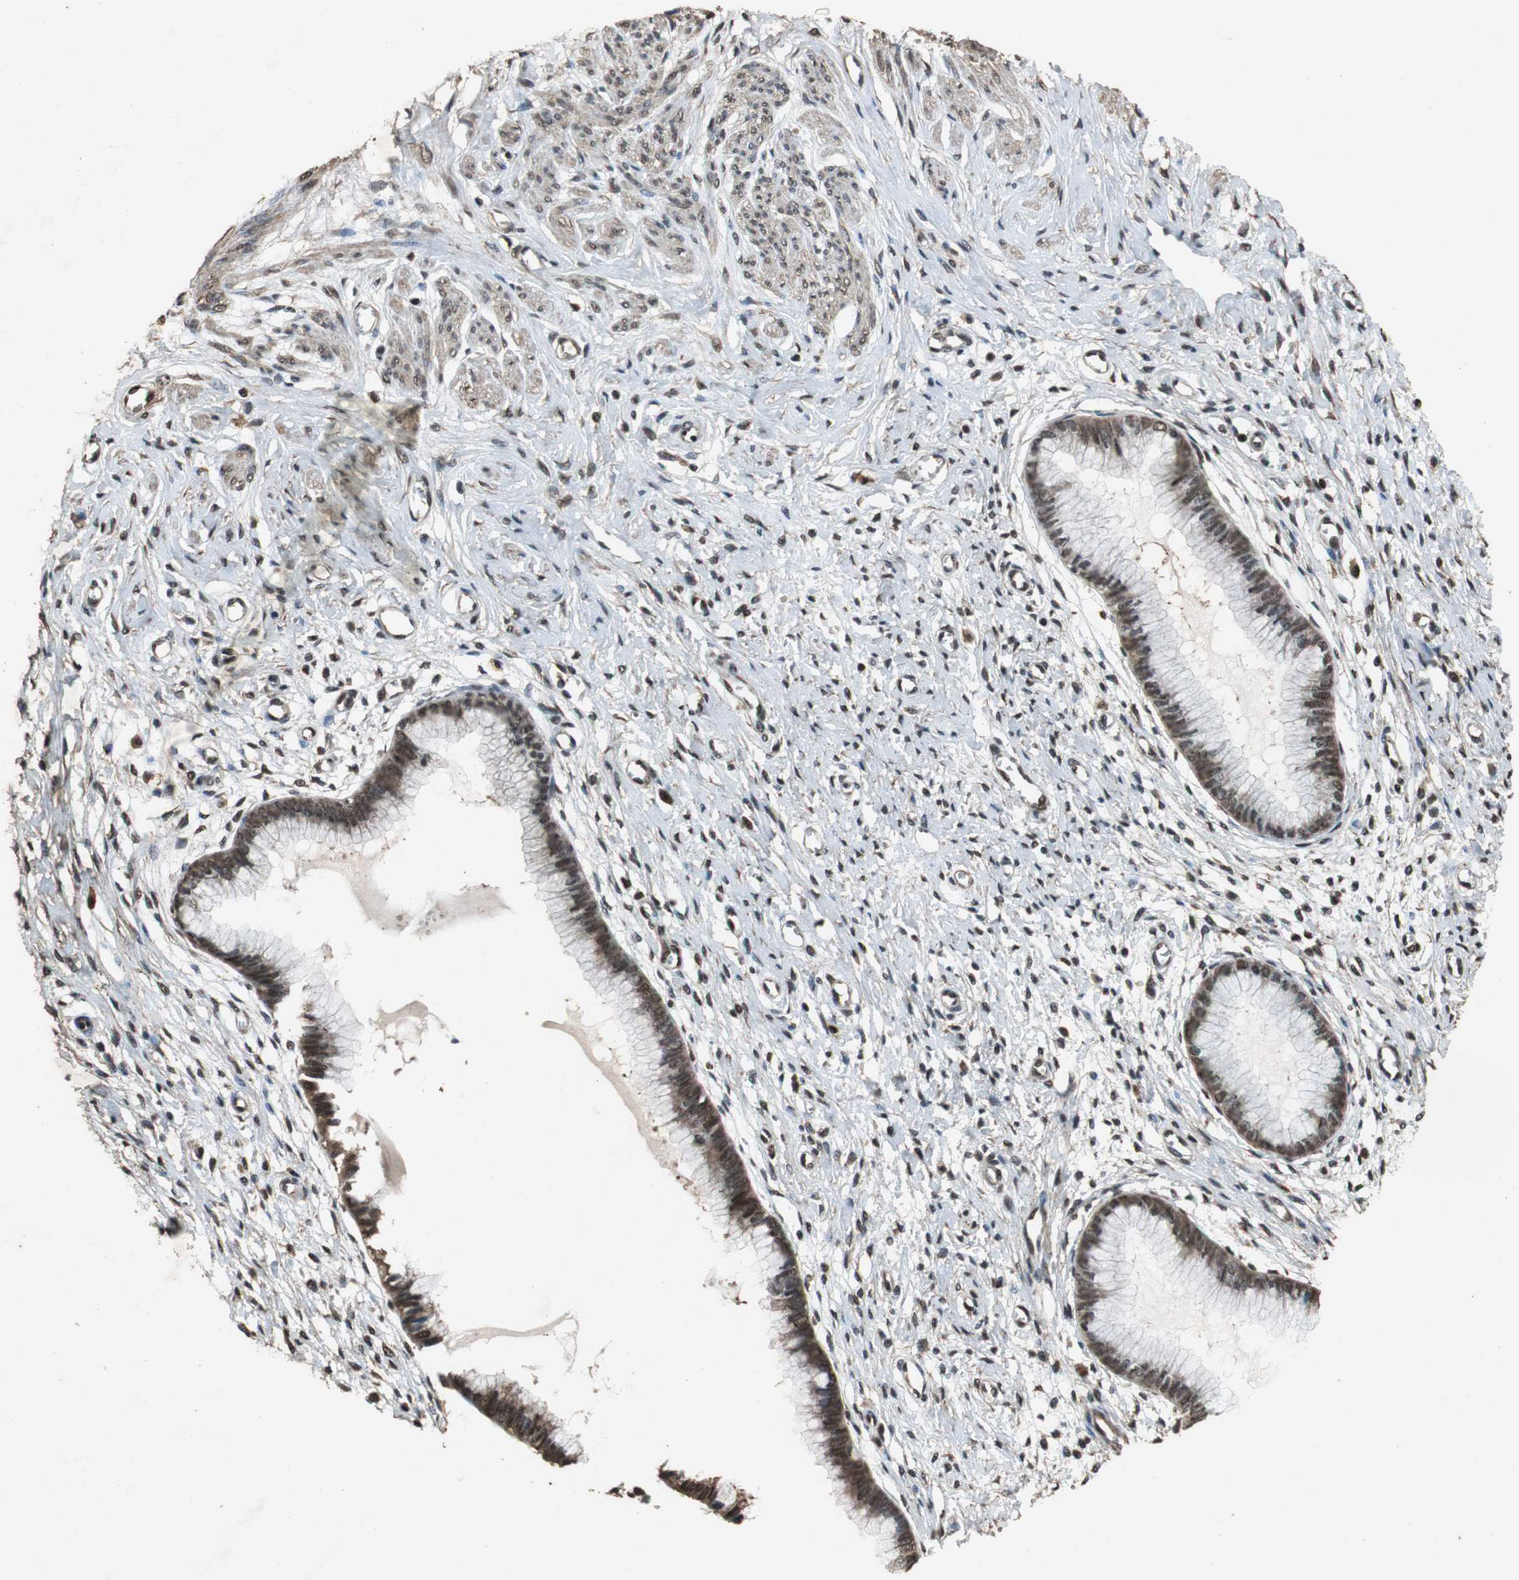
{"staining": {"intensity": "strong", "quantity": ">75%", "location": "cytoplasmic/membranous,nuclear"}, "tissue": "cervix", "cell_type": "Glandular cells", "image_type": "normal", "snomed": [{"axis": "morphology", "description": "Normal tissue, NOS"}, {"axis": "topography", "description": "Cervix"}], "caption": "Cervix stained with a protein marker displays strong staining in glandular cells.", "gene": "ZNF18", "patient": {"sex": "female", "age": 55}}